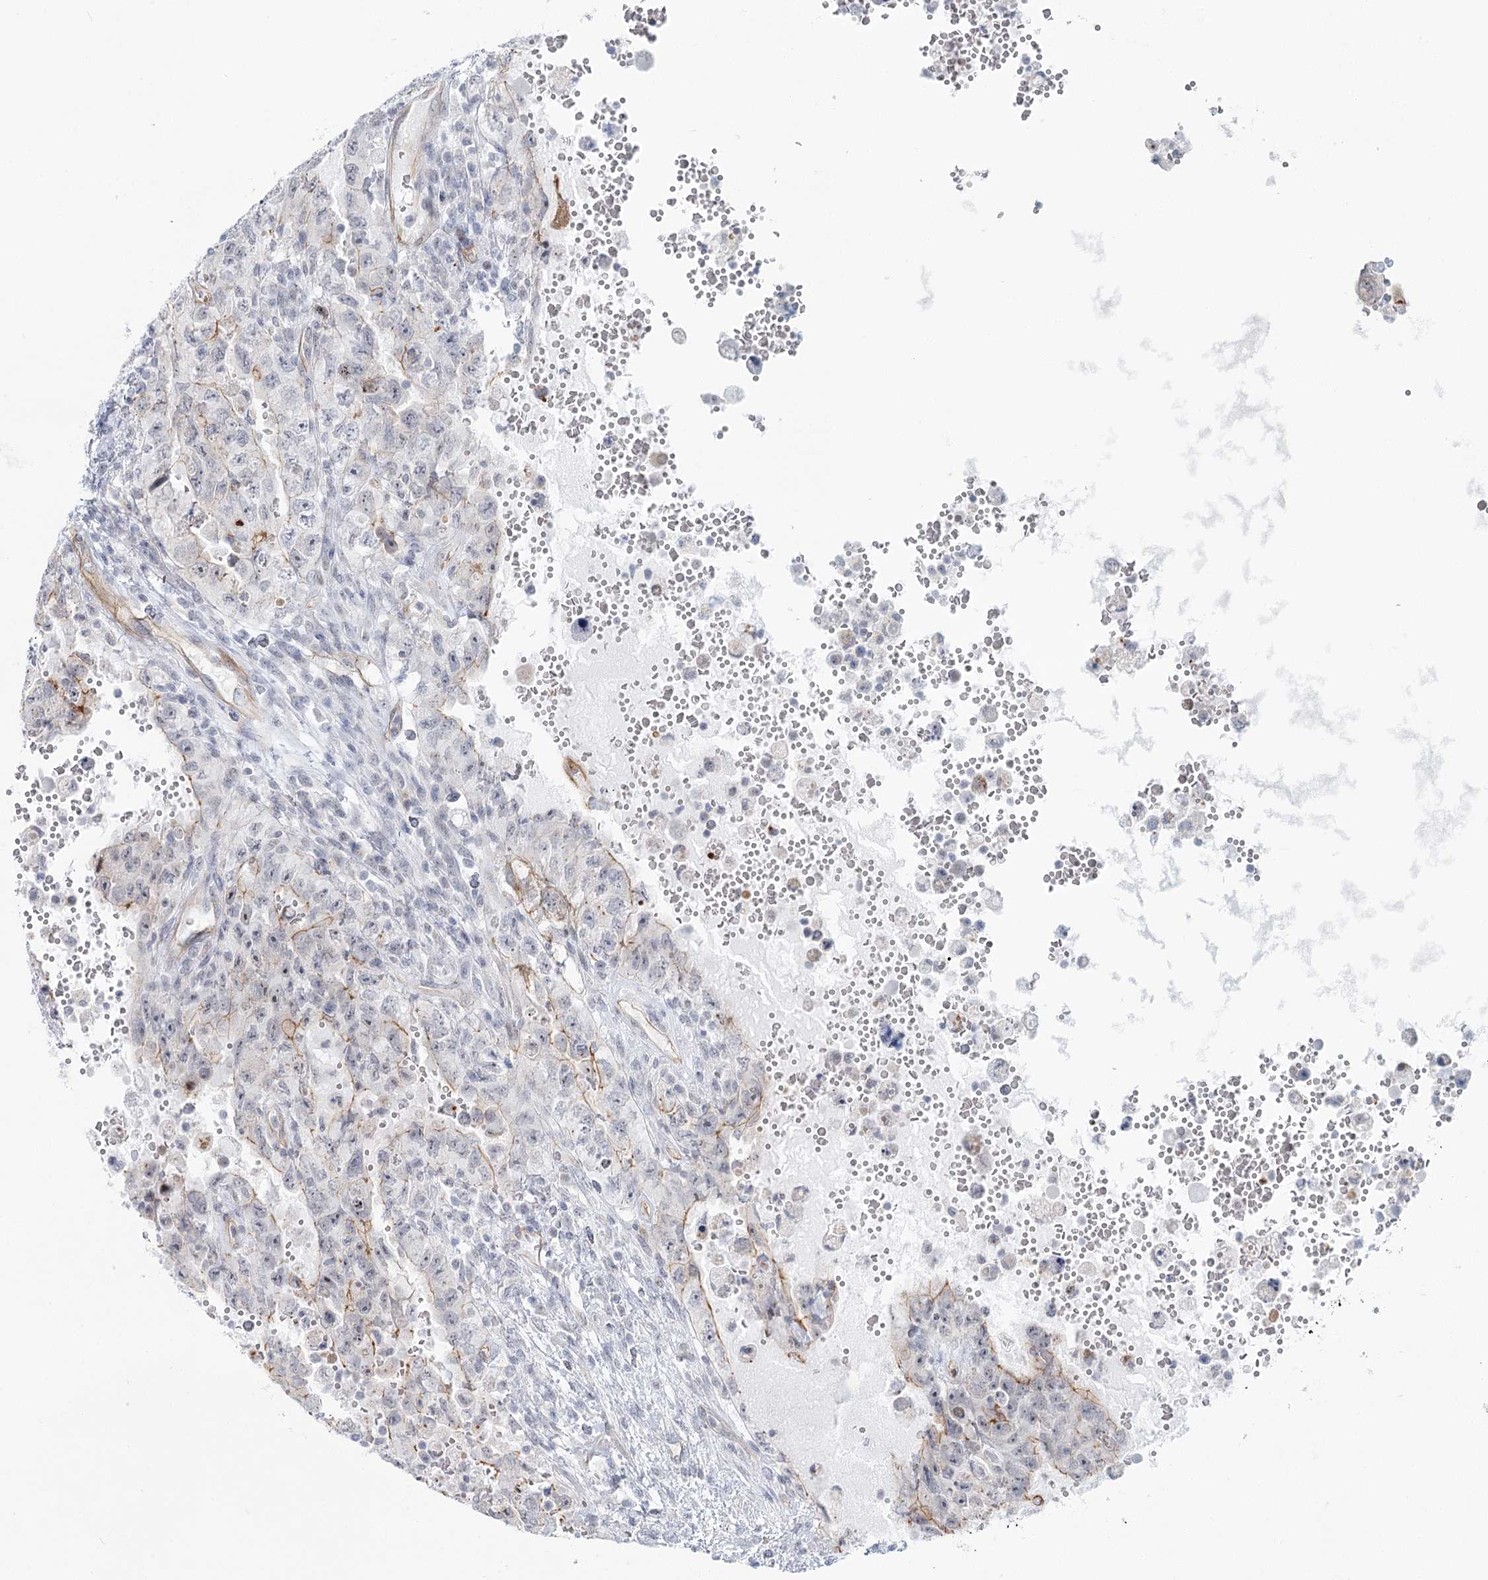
{"staining": {"intensity": "moderate", "quantity": "<25%", "location": "cytoplasmic/membranous"}, "tissue": "testis cancer", "cell_type": "Tumor cells", "image_type": "cancer", "snomed": [{"axis": "morphology", "description": "Carcinoma, Embryonal, NOS"}, {"axis": "topography", "description": "Testis"}], "caption": "Immunohistochemistry image of human embryonal carcinoma (testis) stained for a protein (brown), which demonstrates low levels of moderate cytoplasmic/membranous expression in approximately <25% of tumor cells.", "gene": "ABHD8", "patient": {"sex": "male", "age": 26}}